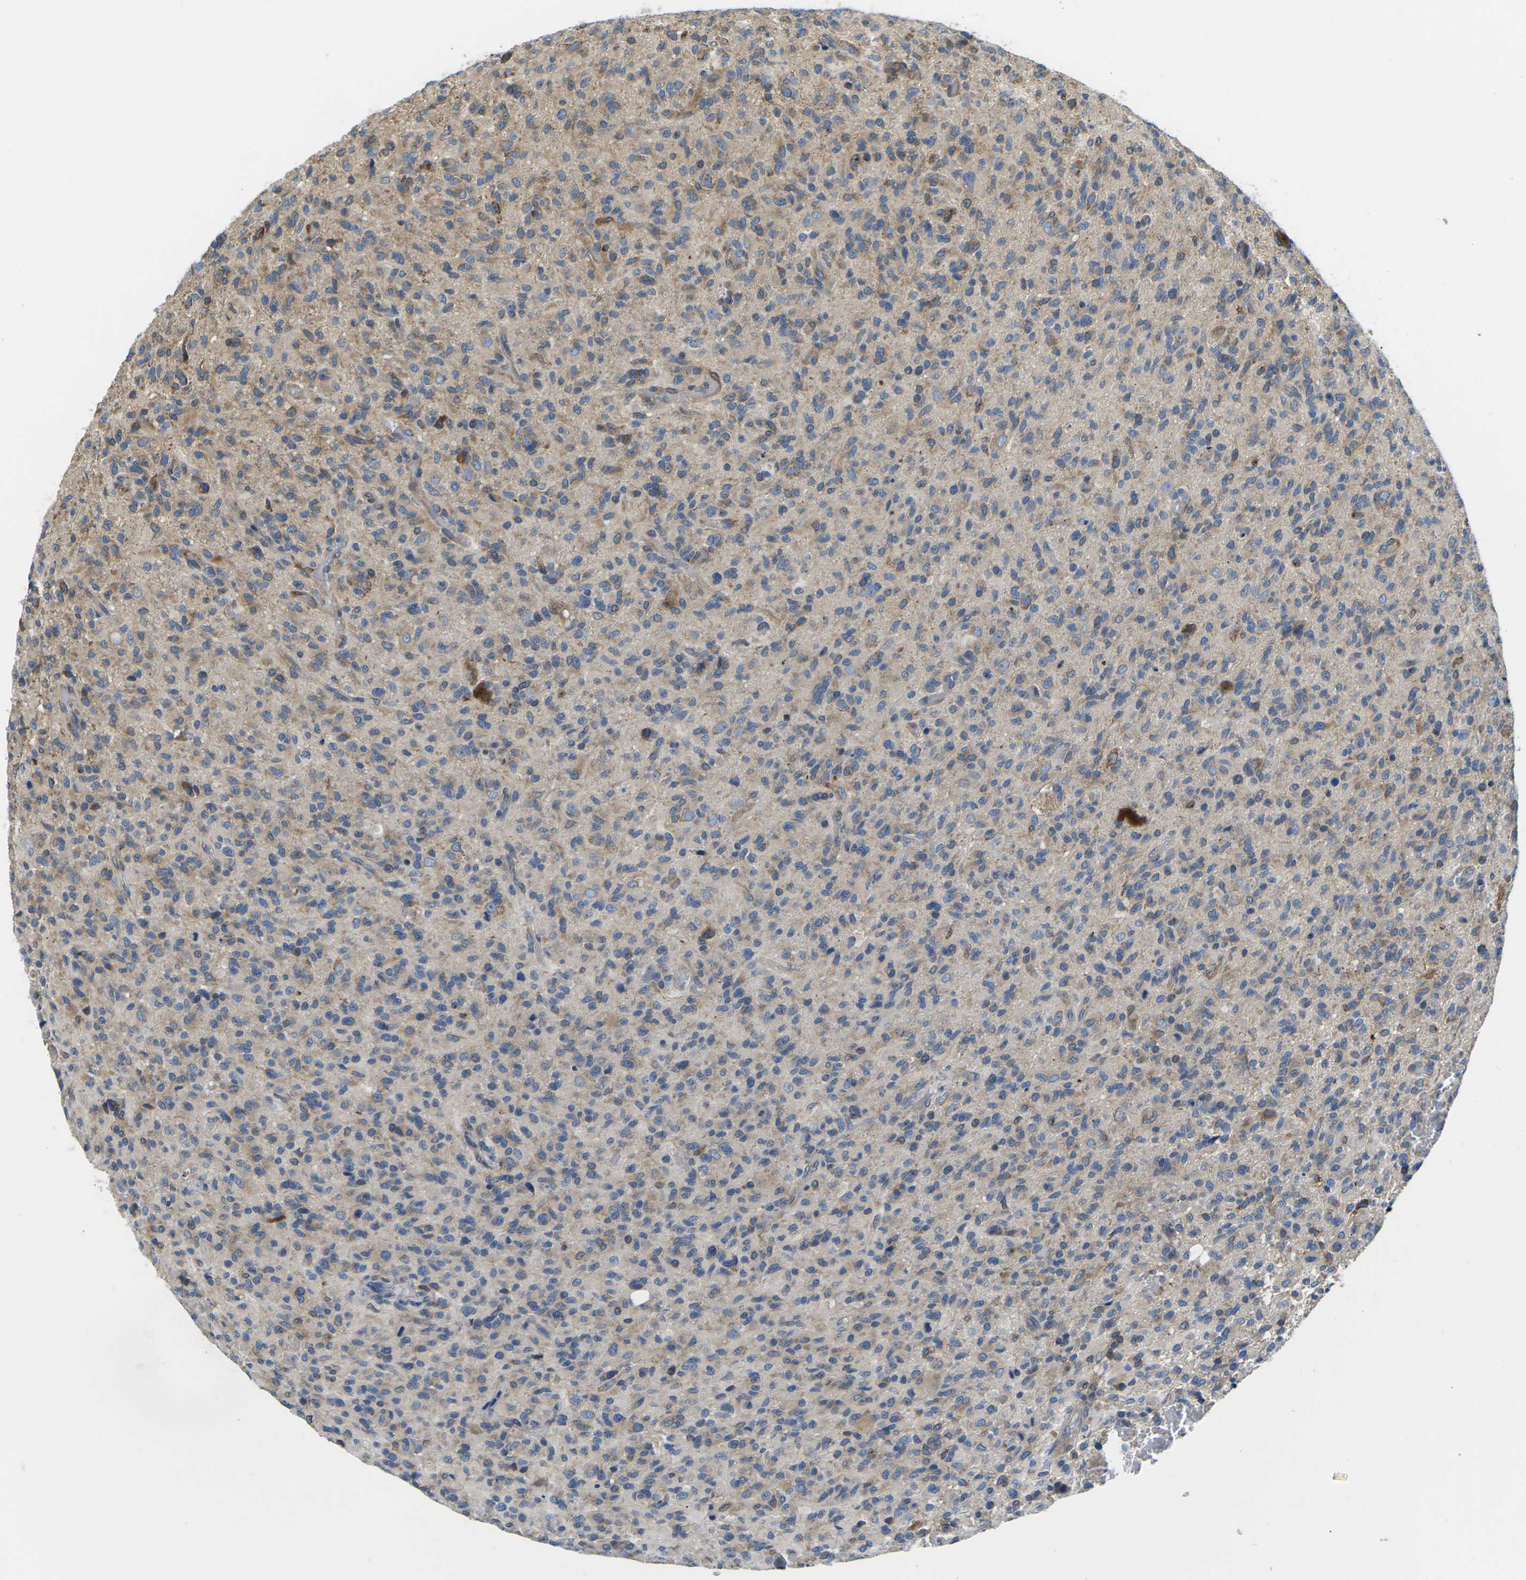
{"staining": {"intensity": "weak", "quantity": ">75%", "location": "cytoplasmic/membranous"}, "tissue": "glioma", "cell_type": "Tumor cells", "image_type": "cancer", "snomed": [{"axis": "morphology", "description": "Glioma, malignant, High grade"}, {"axis": "topography", "description": "Brain"}], "caption": "Immunohistochemistry of high-grade glioma (malignant) demonstrates low levels of weak cytoplasmic/membranous positivity in about >75% of tumor cells.", "gene": "TMEFF2", "patient": {"sex": "male", "age": 71}}